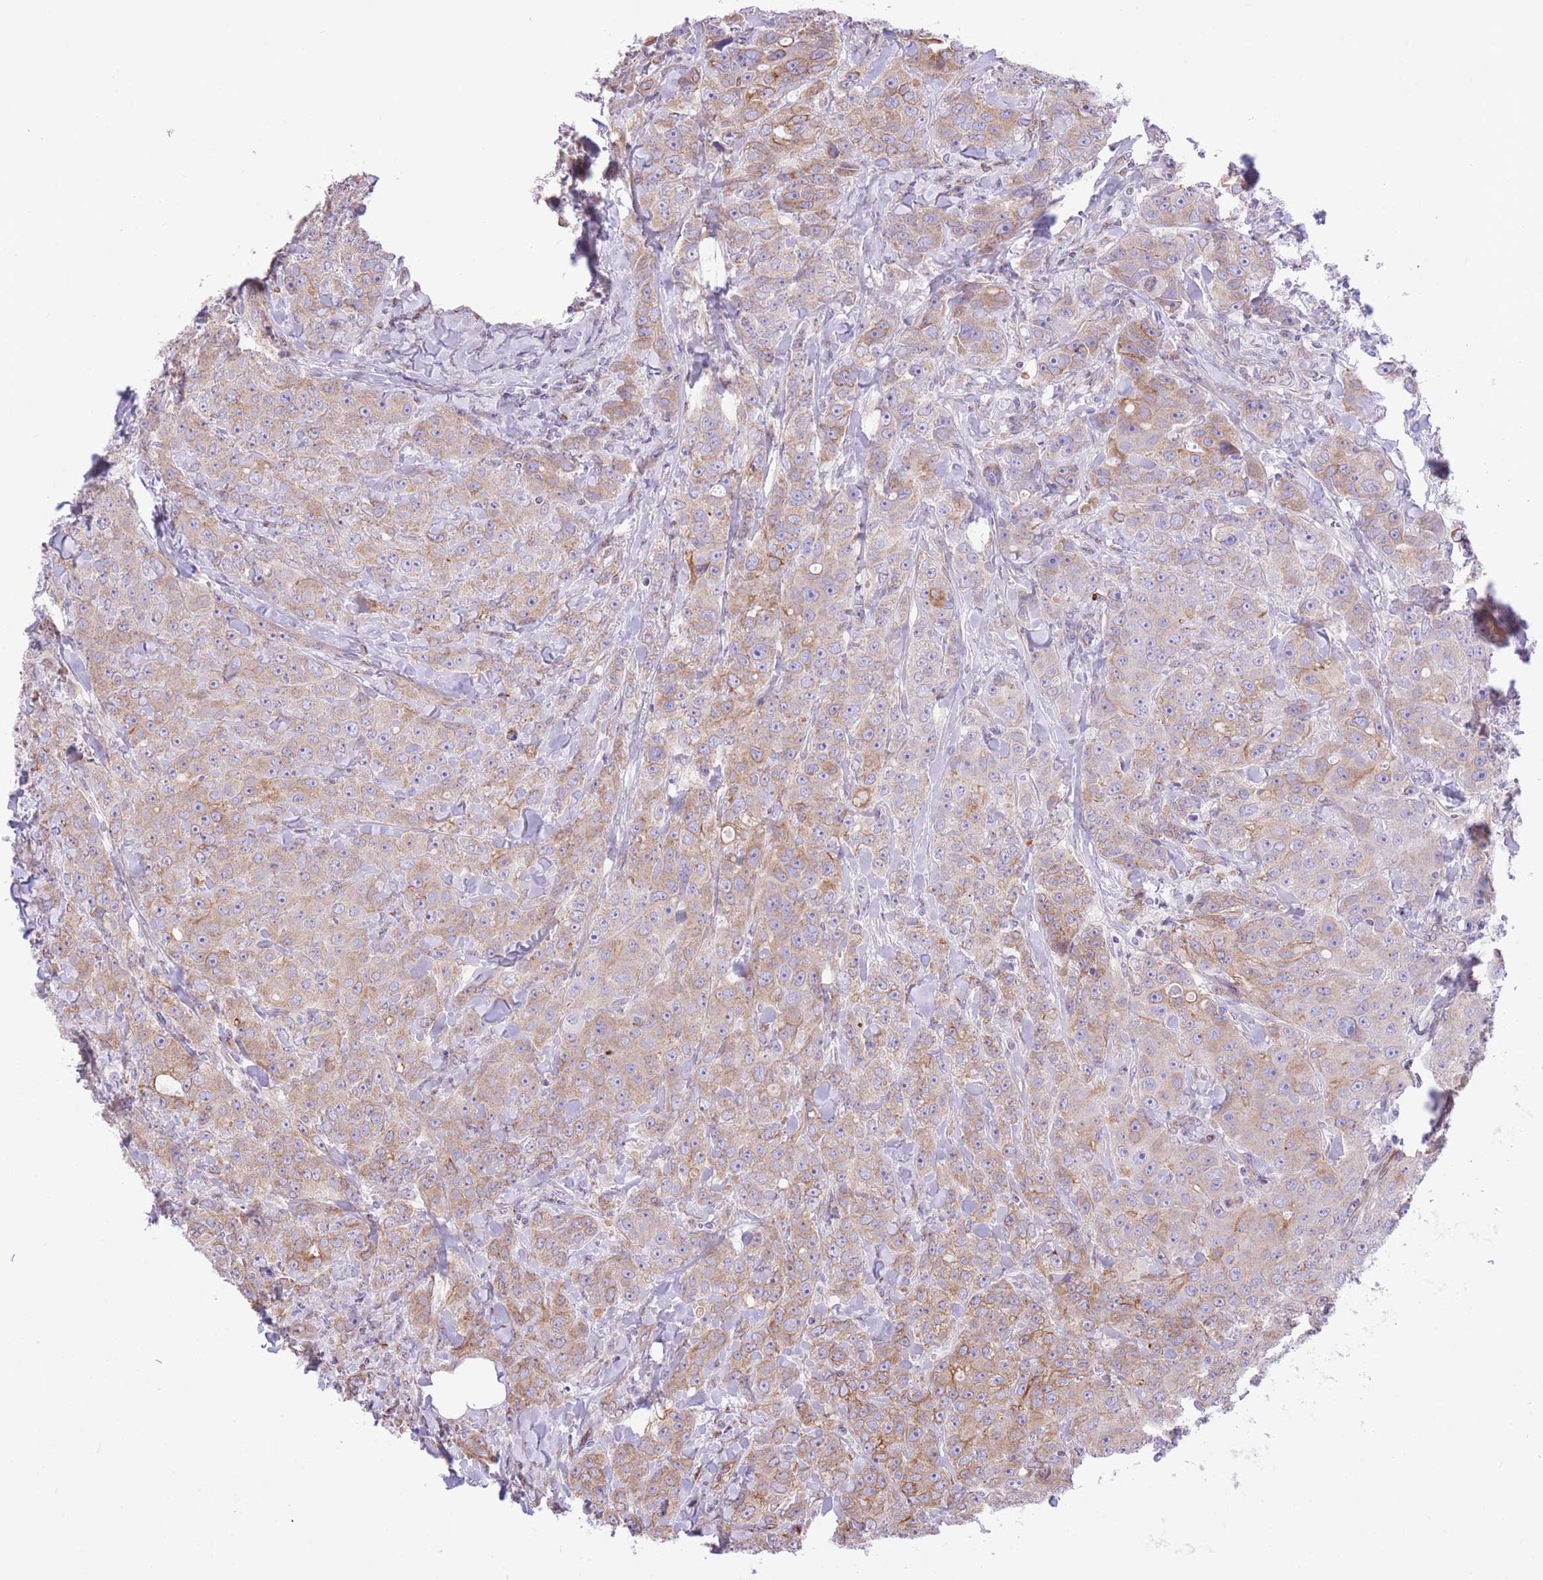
{"staining": {"intensity": "moderate", "quantity": "25%-75%", "location": "cytoplasmic/membranous"}, "tissue": "breast cancer", "cell_type": "Tumor cells", "image_type": "cancer", "snomed": [{"axis": "morphology", "description": "Duct carcinoma"}, {"axis": "topography", "description": "Breast"}], "caption": "Immunohistochemistry of breast cancer (invasive ductal carcinoma) demonstrates medium levels of moderate cytoplasmic/membranous positivity in about 25%-75% of tumor cells.", "gene": "RHOU", "patient": {"sex": "female", "age": 43}}